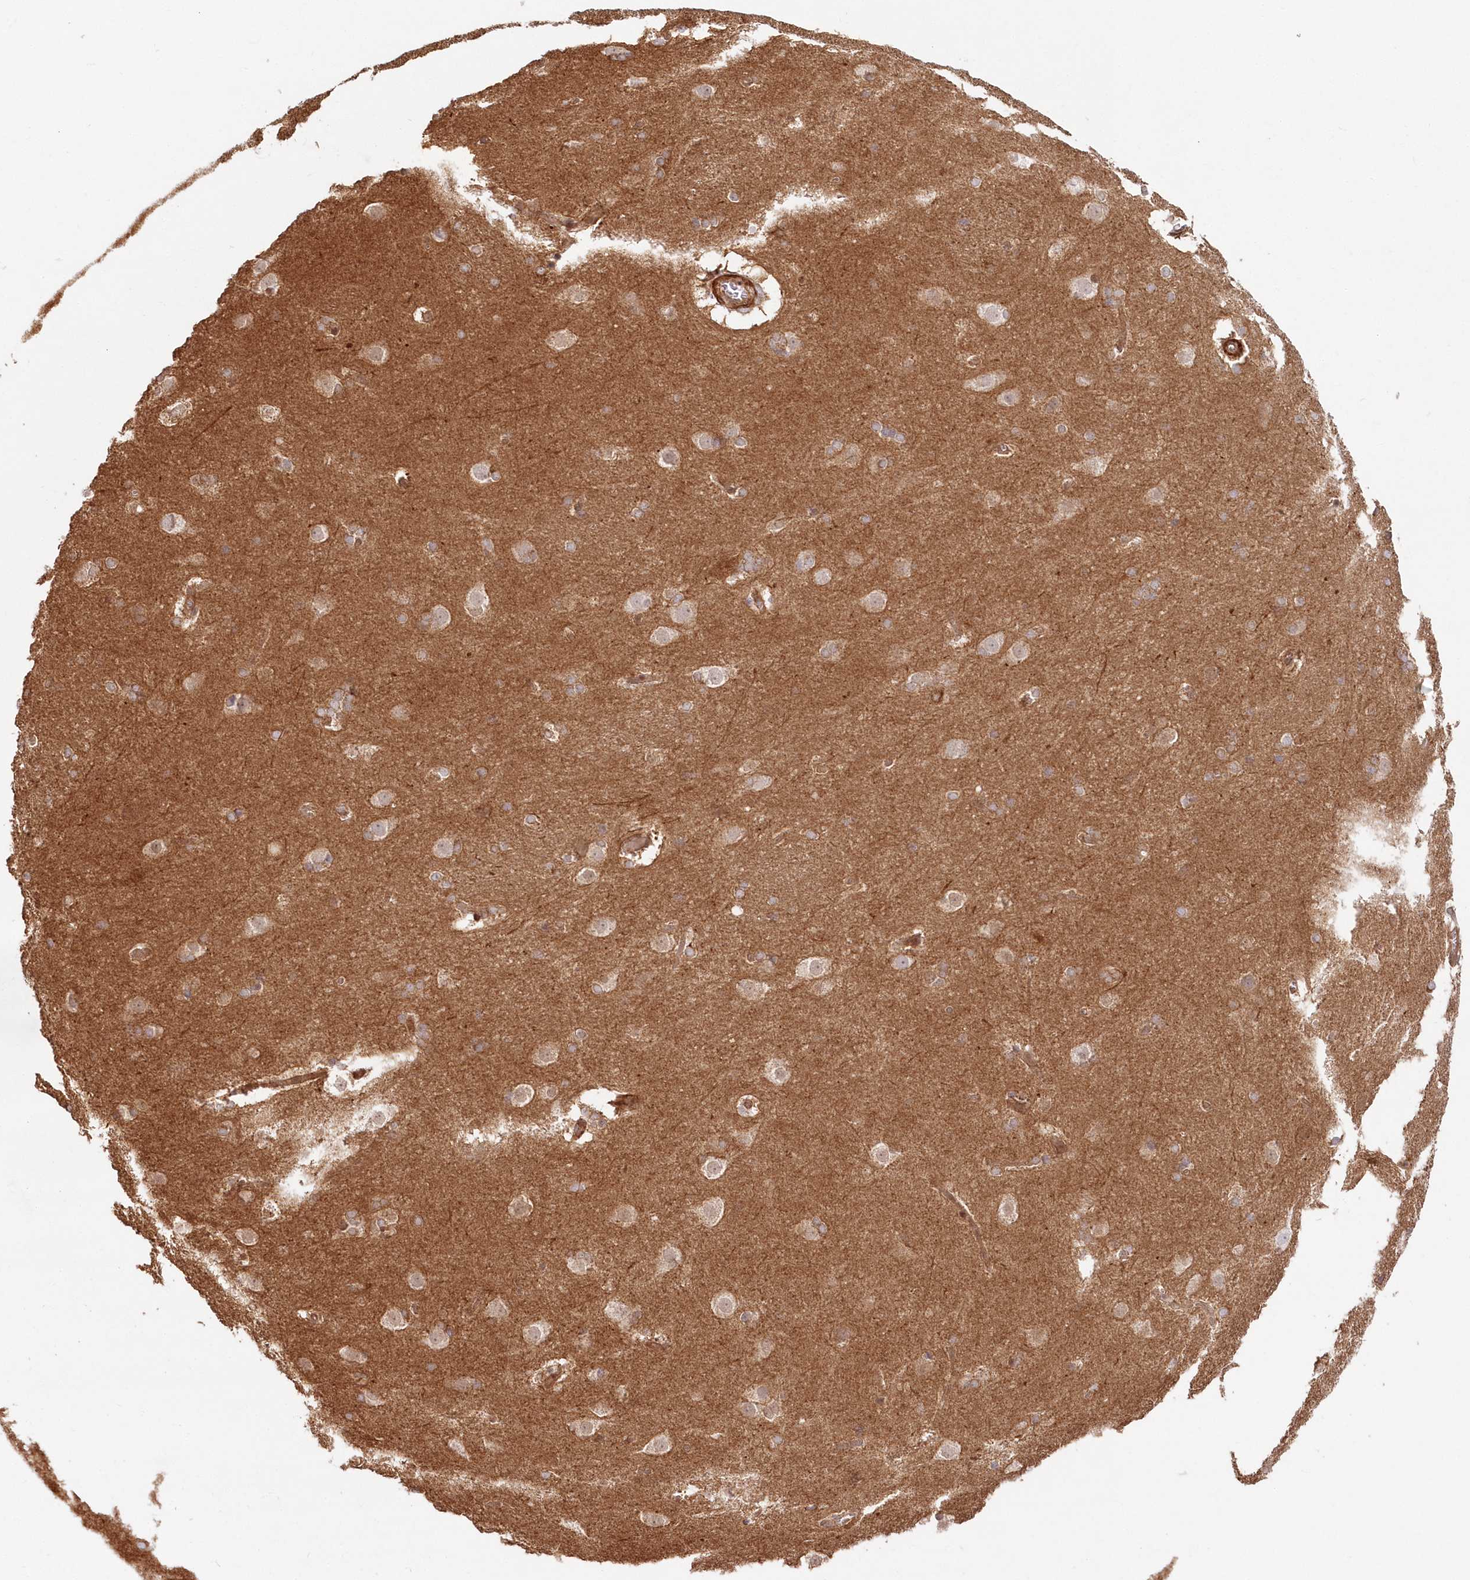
{"staining": {"intensity": "moderate", "quantity": "<25%", "location": "cytoplasmic/membranous"}, "tissue": "caudate", "cell_type": "Glial cells", "image_type": "normal", "snomed": [{"axis": "morphology", "description": "Normal tissue, NOS"}, {"axis": "topography", "description": "Lateral ventricle wall"}], "caption": "Unremarkable caudate exhibits moderate cytoplasmic/membranous staining in about <25% of glial cells (DAB IHC with brightfield microscopy, high magnification)..", "gene": "GBE1", "patient": {"sex": "female", "age": 19}}